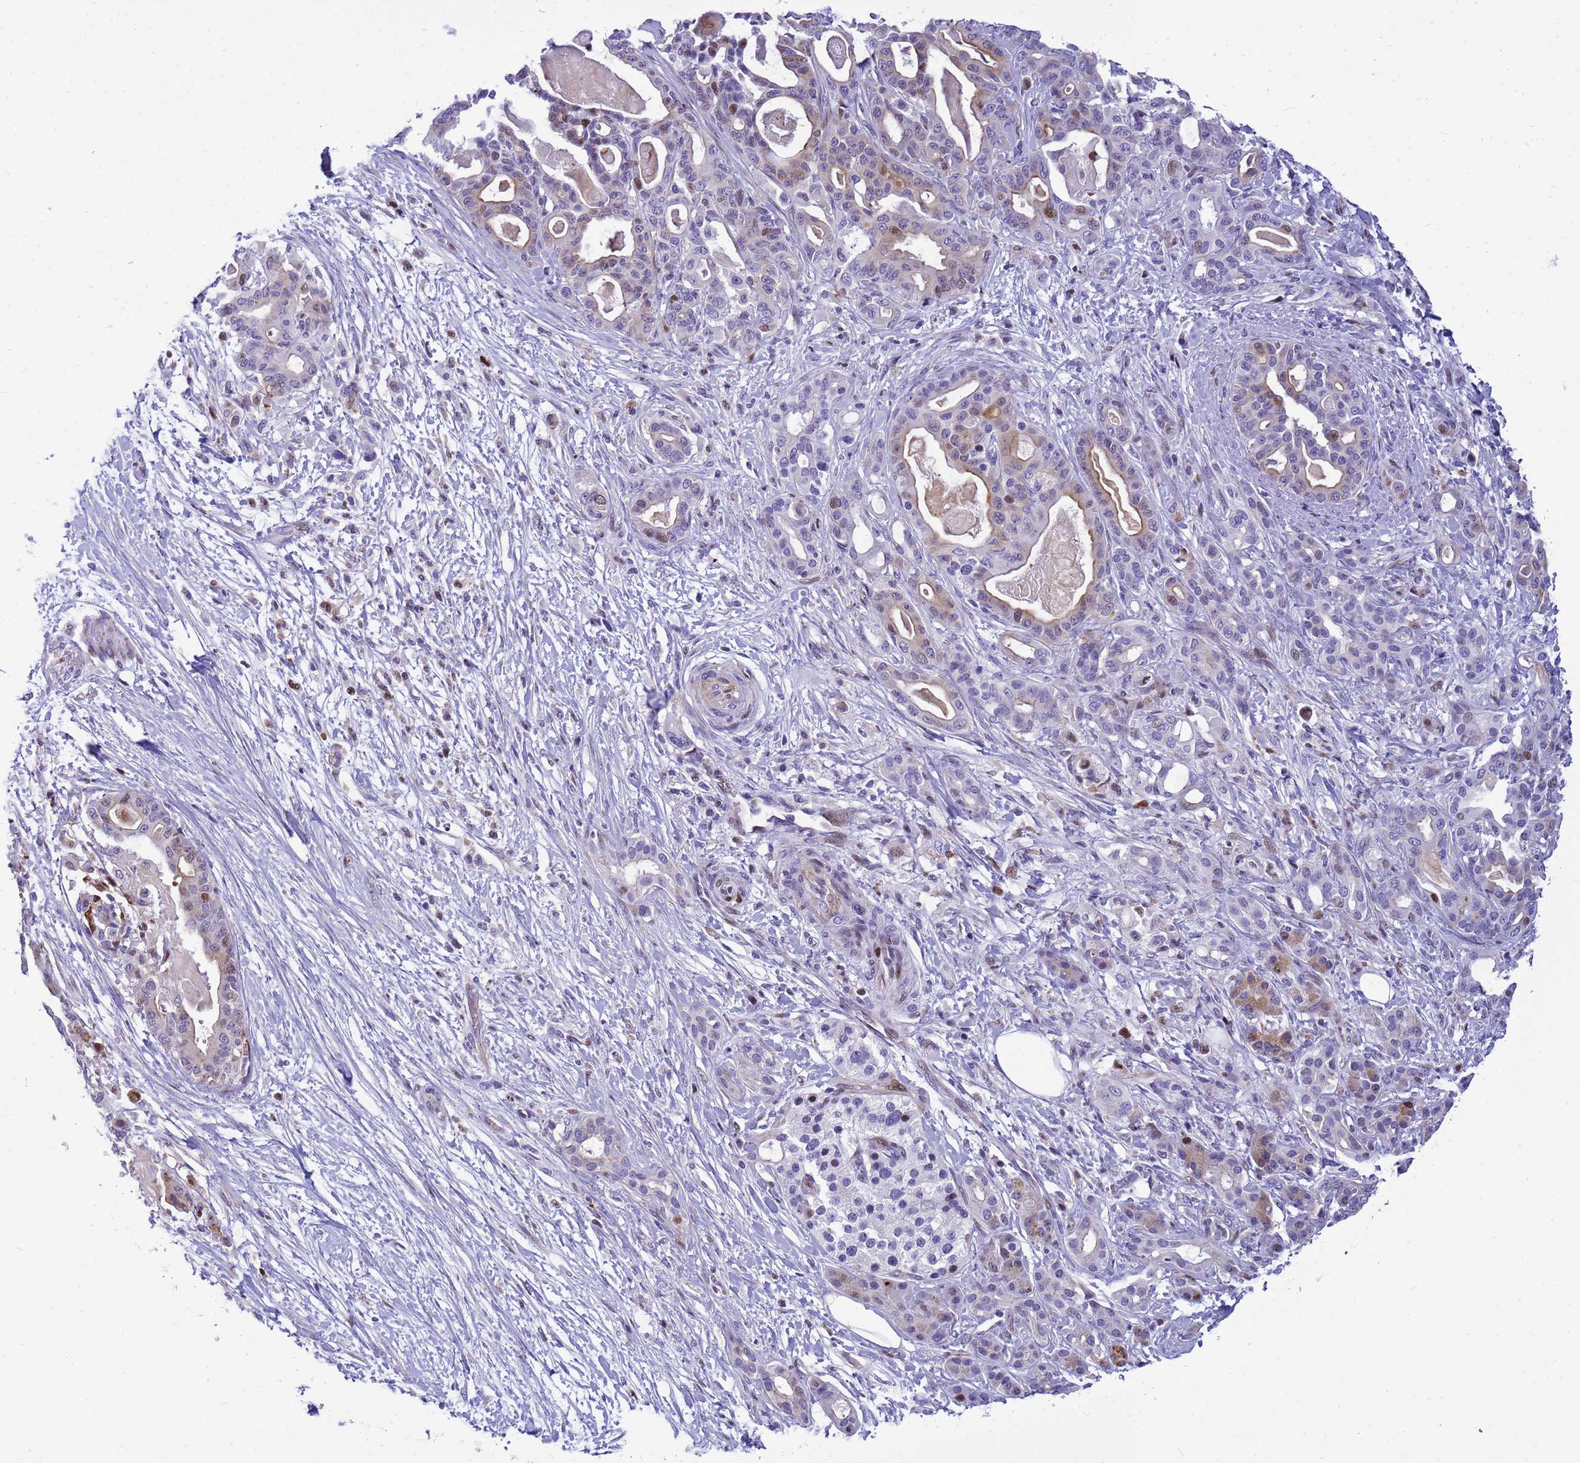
{"staining": {"intensity": "moderate", "quantity": "<25%", "location": "cytoplasmic/membranous,nuclear"}, "tissue": "pancreatic cancer", "cell_type": "Tumor cells", "image_type": "cancer", "snomed": [{"axis": "morphology", "description": "Adenocarcinoma, NOS"}, {"axis": "topography", "description": "Pancreas"}], "caption": "Tumor cells reveal moderate cytoplasmic/membranous and nuclear expression in about <25% of cells in pancreatic cancer (adenocarcinoma).", "gene": "ADAMTS7", "patient": {"sex": "male", "age": 63}}